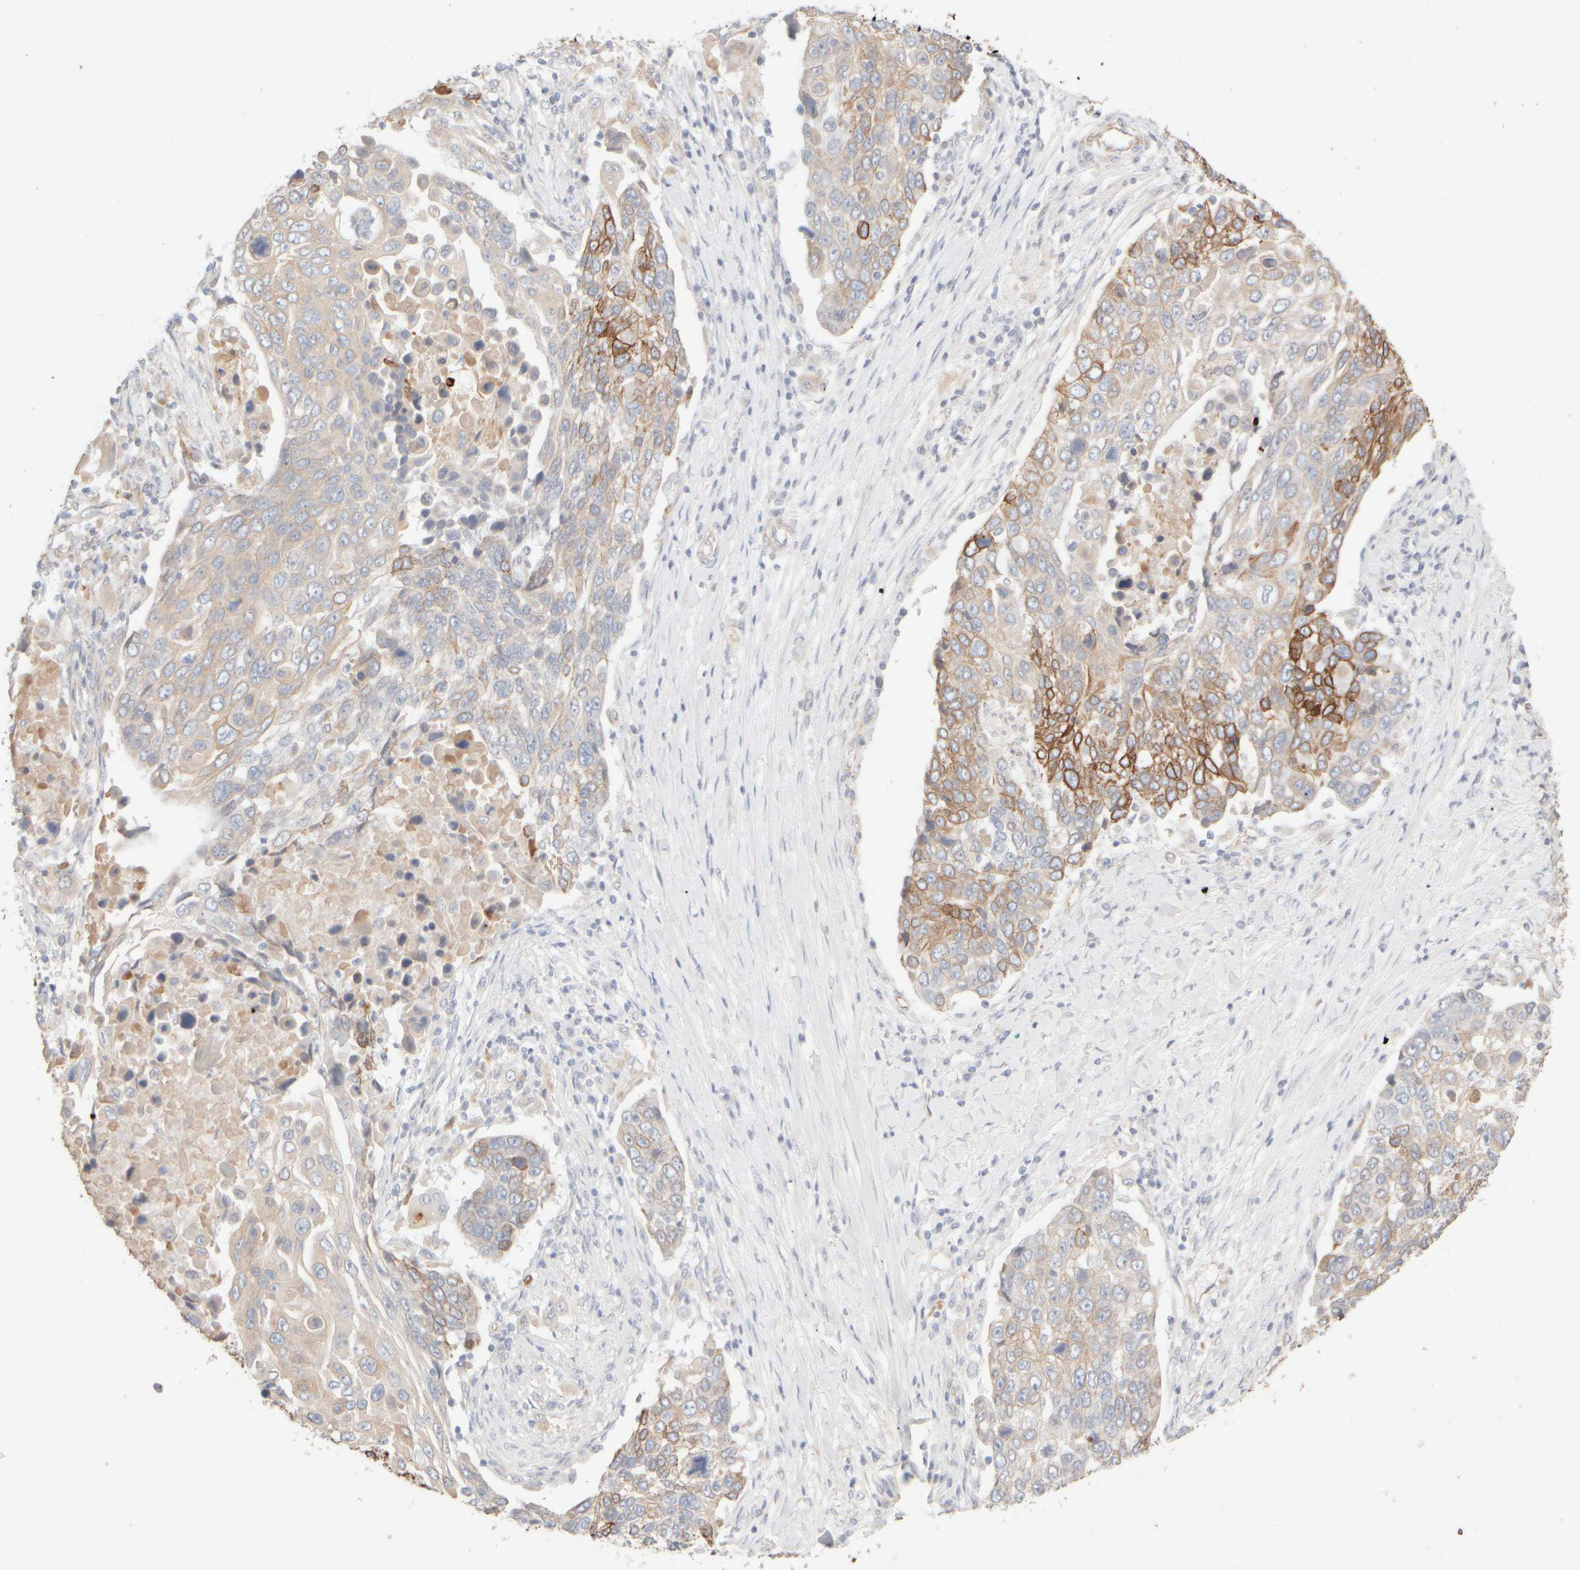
{"staining": {"intensity": "moderate", "quantity": "<25%", "location": "cytoplasmic/membranous"}, "tissue": "lung cancer", "cell_type": "Tumor cells", "image_type": "cancer", "snomed": [{"axis": "morphology", "description": "Squamous cell carcinoma, NOS"}, {"axis": "topography", "description": "Lung"}], "caption": "A histopathology image of human lung cancer (squamous cell carcinoma) stained for a protein displays moderate cytoplasmic/membranous brown staining in tumor cells.", "gene": "KRT15", "patient": {"sex": "male", "age": 66}}